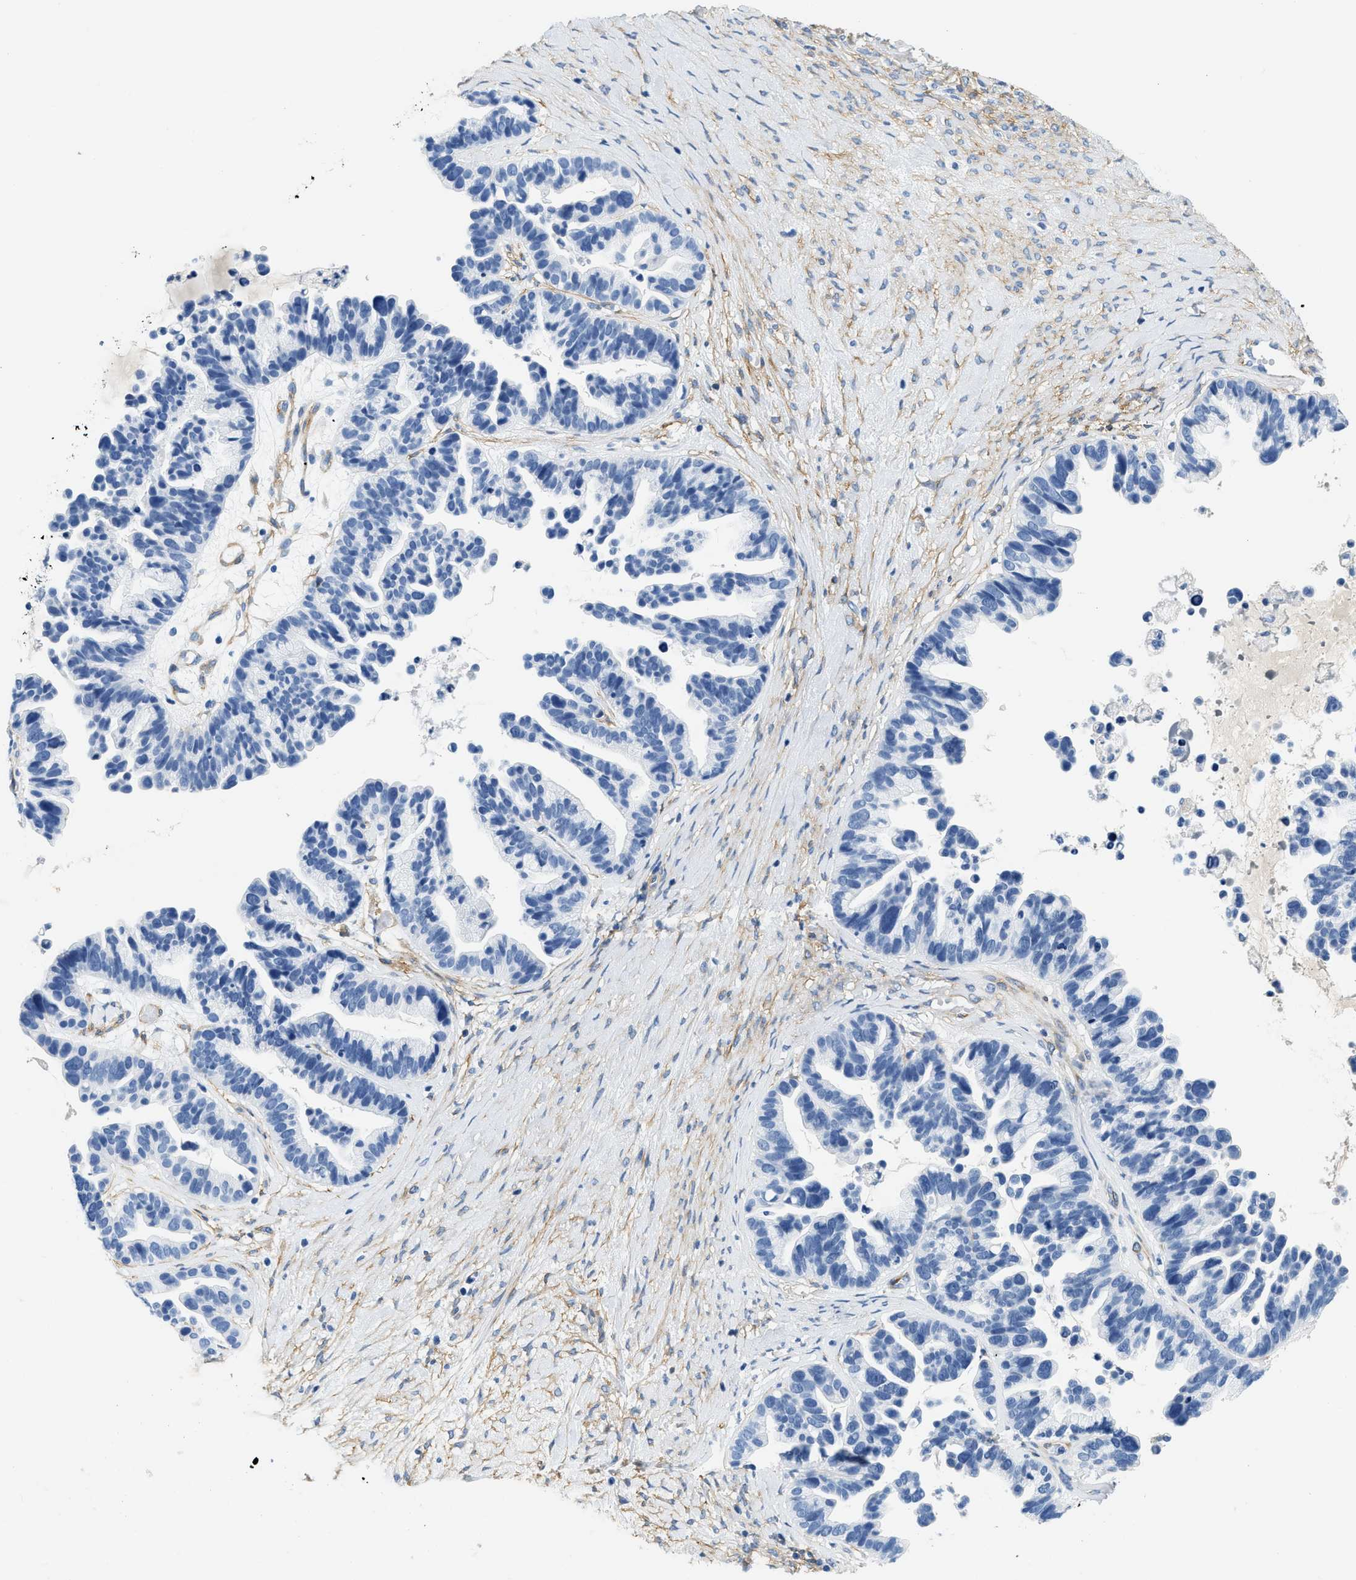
{"staining": {"intensity": "negative", "quantity": "none", "location": "none"}, "tissue": "ovarian cancer", "cell_type": "Tumor cells", "image_type": "cancer", "snomed": [{"axis": "morphology", "description": "Cystadenocarcinoma, serous, NOS"}, {"axis": "topography", "description": "Ovary"}], "caption": "IHC histopathology image of ovarian cancer (serous cystadenocarcinoma) stained for a protein (brown), which shows no positivity in tumor cells.", "gene": "PDGFRB", "patient": {"sex": "female", "age": 56}}